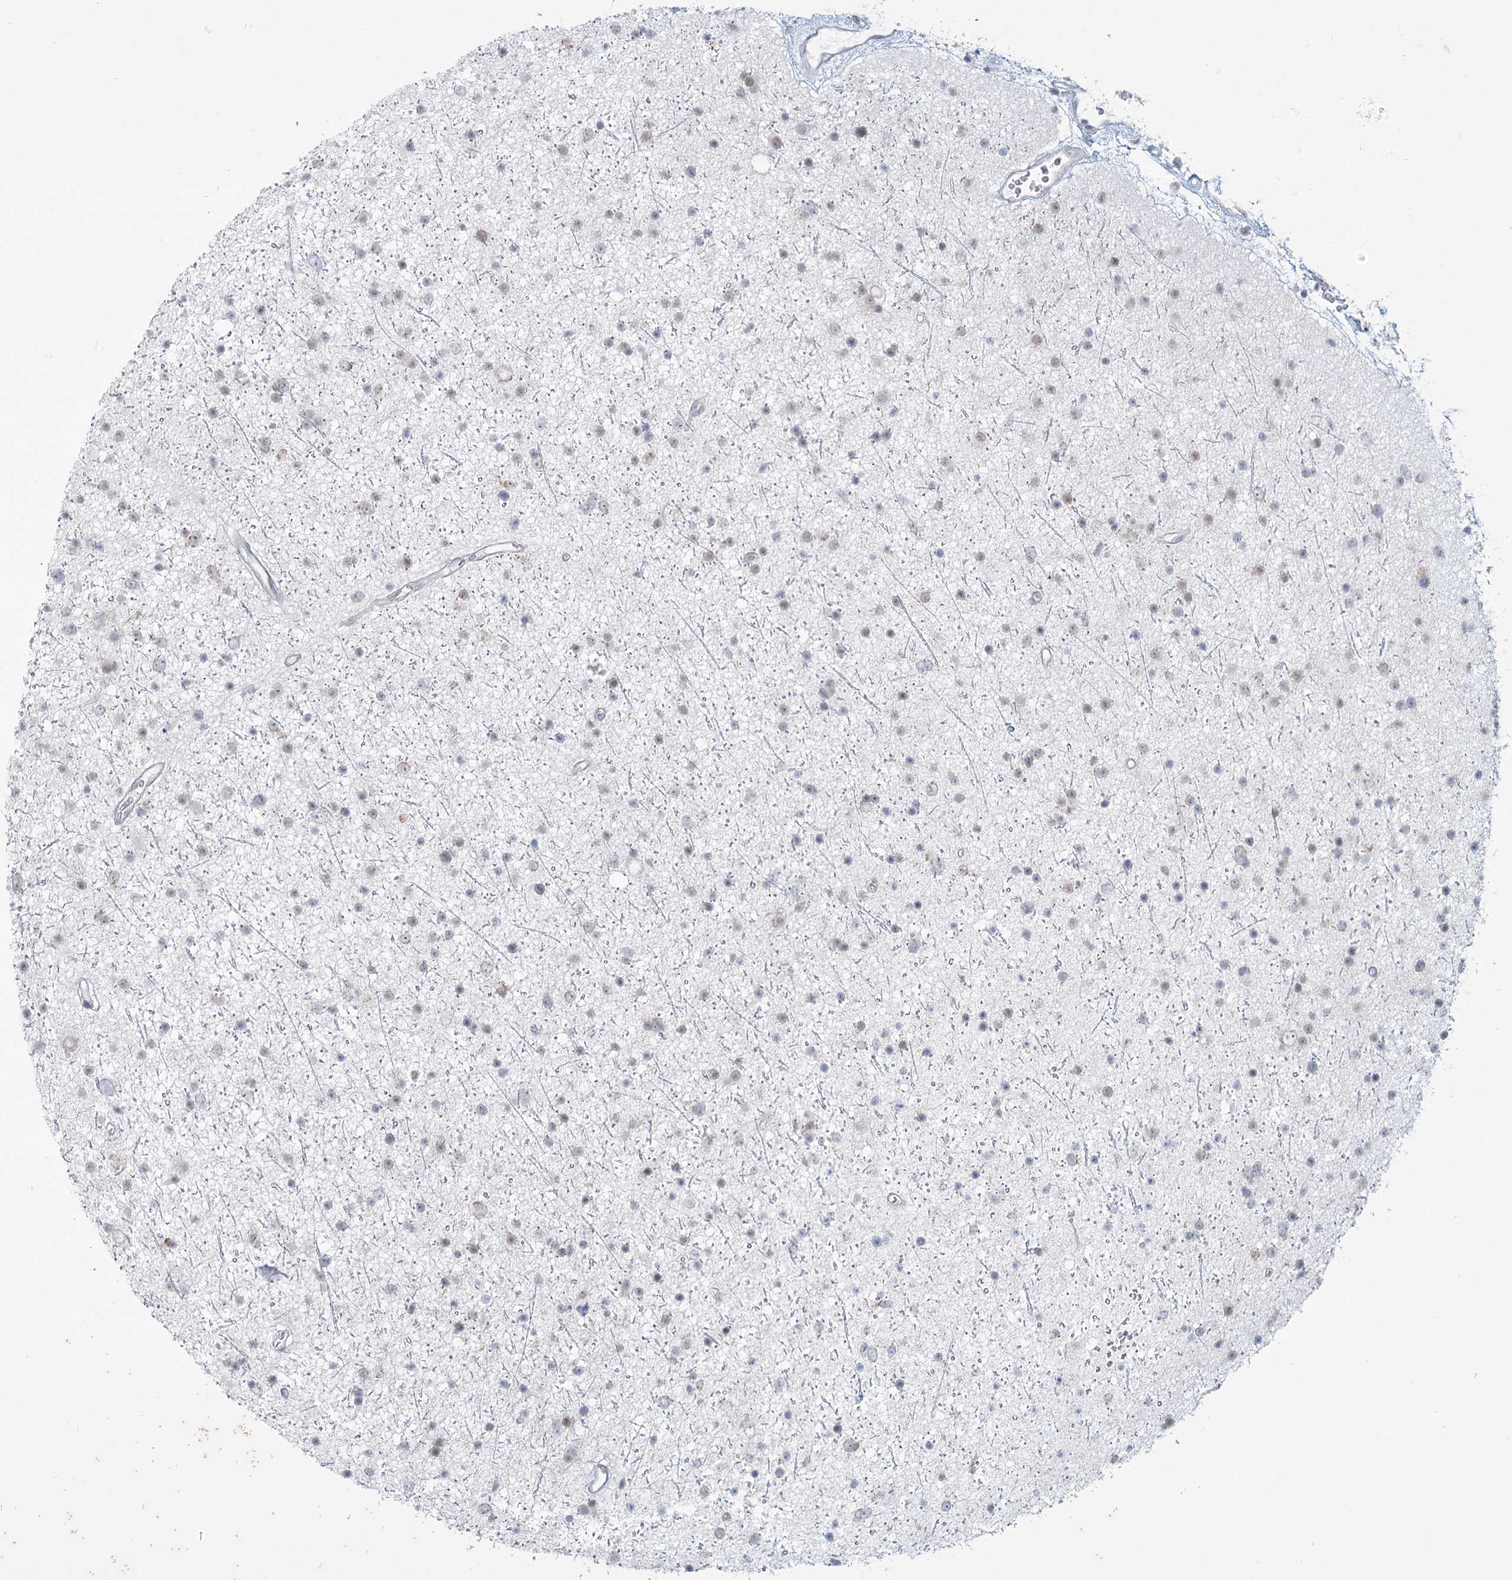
{"staining": {"intensity": "weak", "quantity": "<25%", "location": "nuclear"}, "tissue": "glioma", "cell_type": "Tumor cells", "image_type": "cancer", "snomed": [{"axis": "morphology", "description": "Glioma, malignant, Low grade"}, {"axis": "topography", "description": "Cerebral cortex"}], "caption": "Malignant glioma (low-grade) was stained to show a protein in brown. There is no significant positivity in tumor cells.", "gene": "MTG1", "patient": {"sex": "female", "age": 39}}